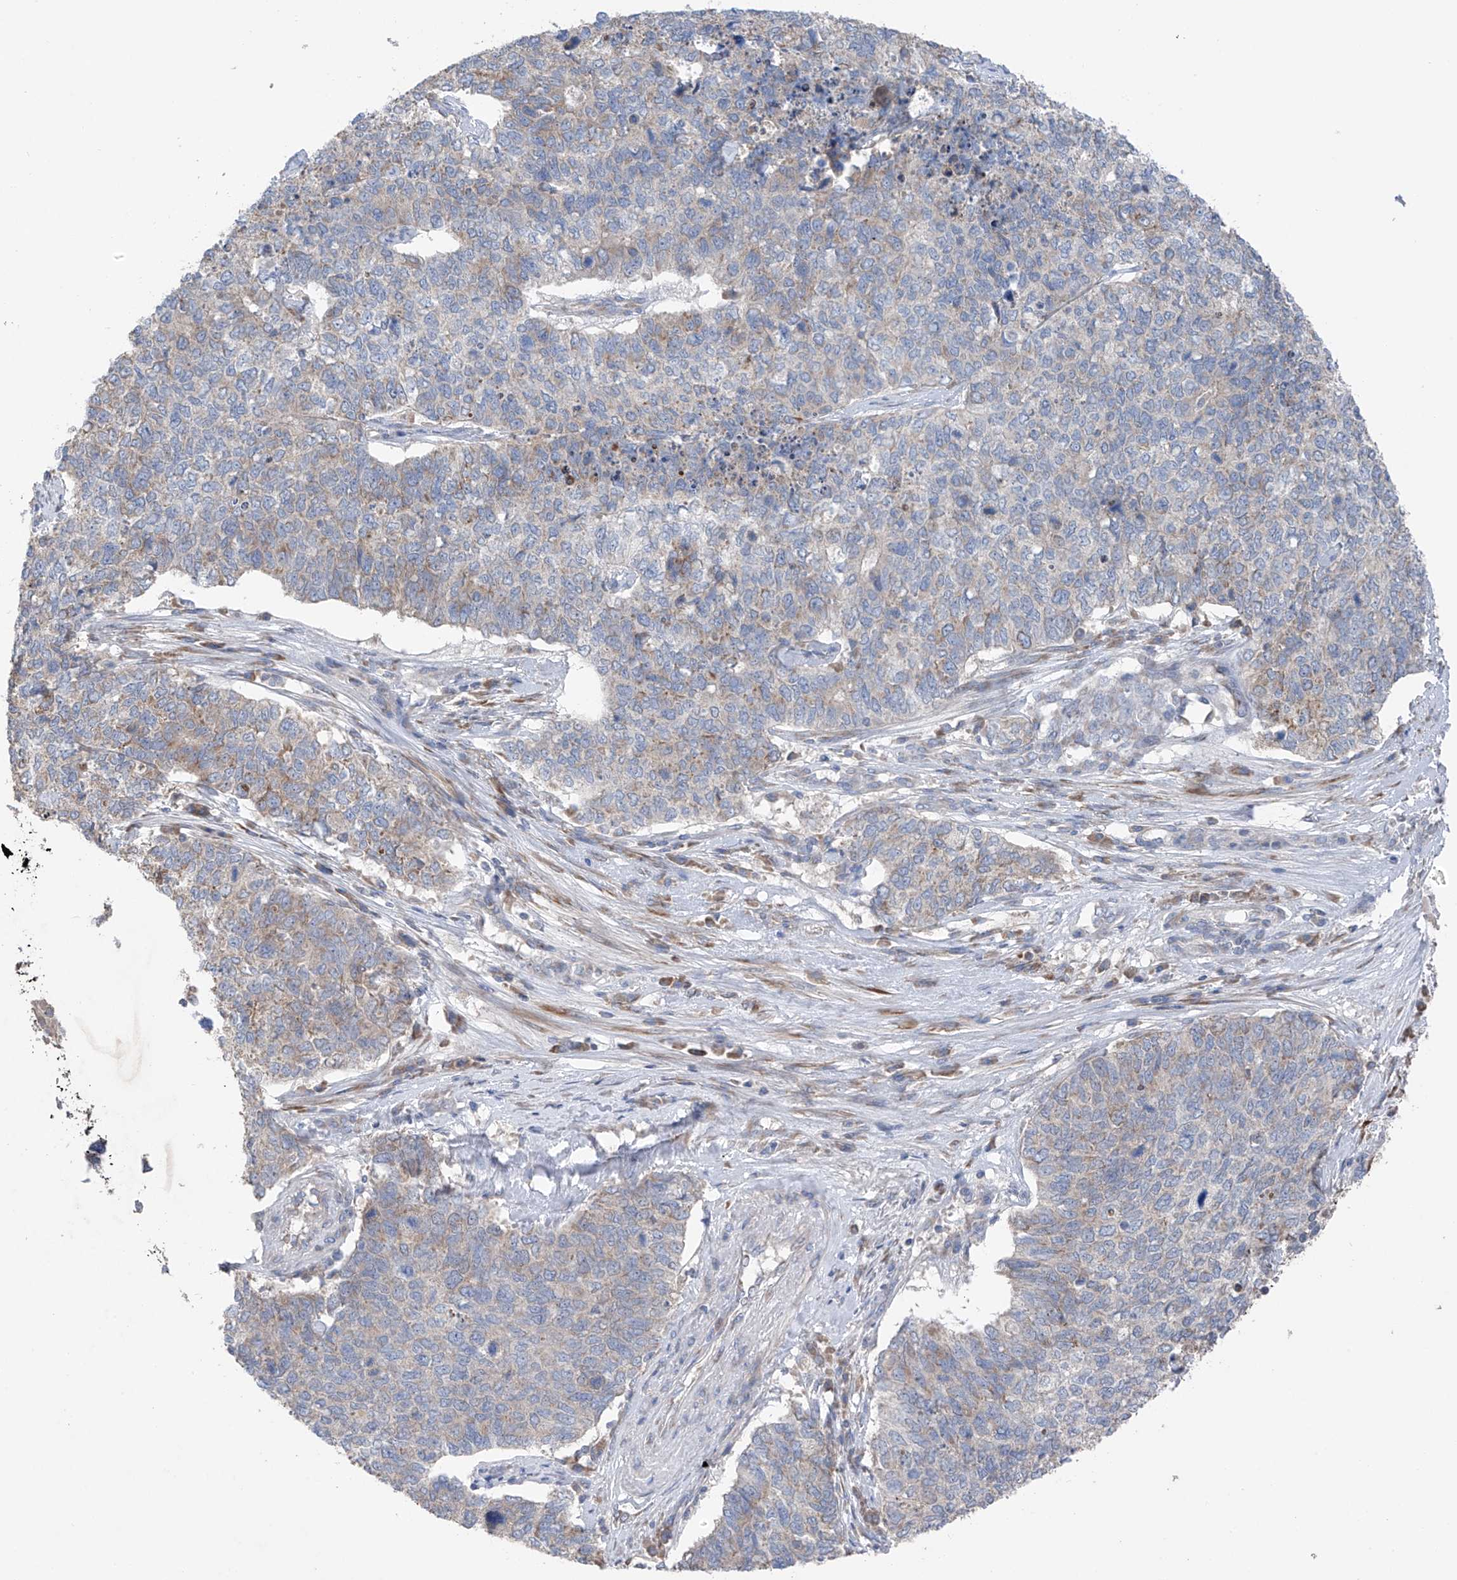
{"staining": {"intensity": "weak", "quantity": "<25%", "location": "cytoplasmic/membranous"}, "tissue": "cervical cancer", "cell_type": "Tumor cells", "image_type": "cancer", "snomed": [{"axis": "morphology", "description": "Squamous cell carcinoma, NOS"}, {"axis": "topography", "description": "Cervix"}], "caption": "IHC micrograph of cervical cancer stained for a protein (brown), which demonstrates no positivity in tumor cells. Brightfield microscopy of IHC stained with DAB (brown) and hematoxylin (blue), captured at high magnification.", "gene": "GALNTL6", "patient": {"sex": "female", "age": 63}}